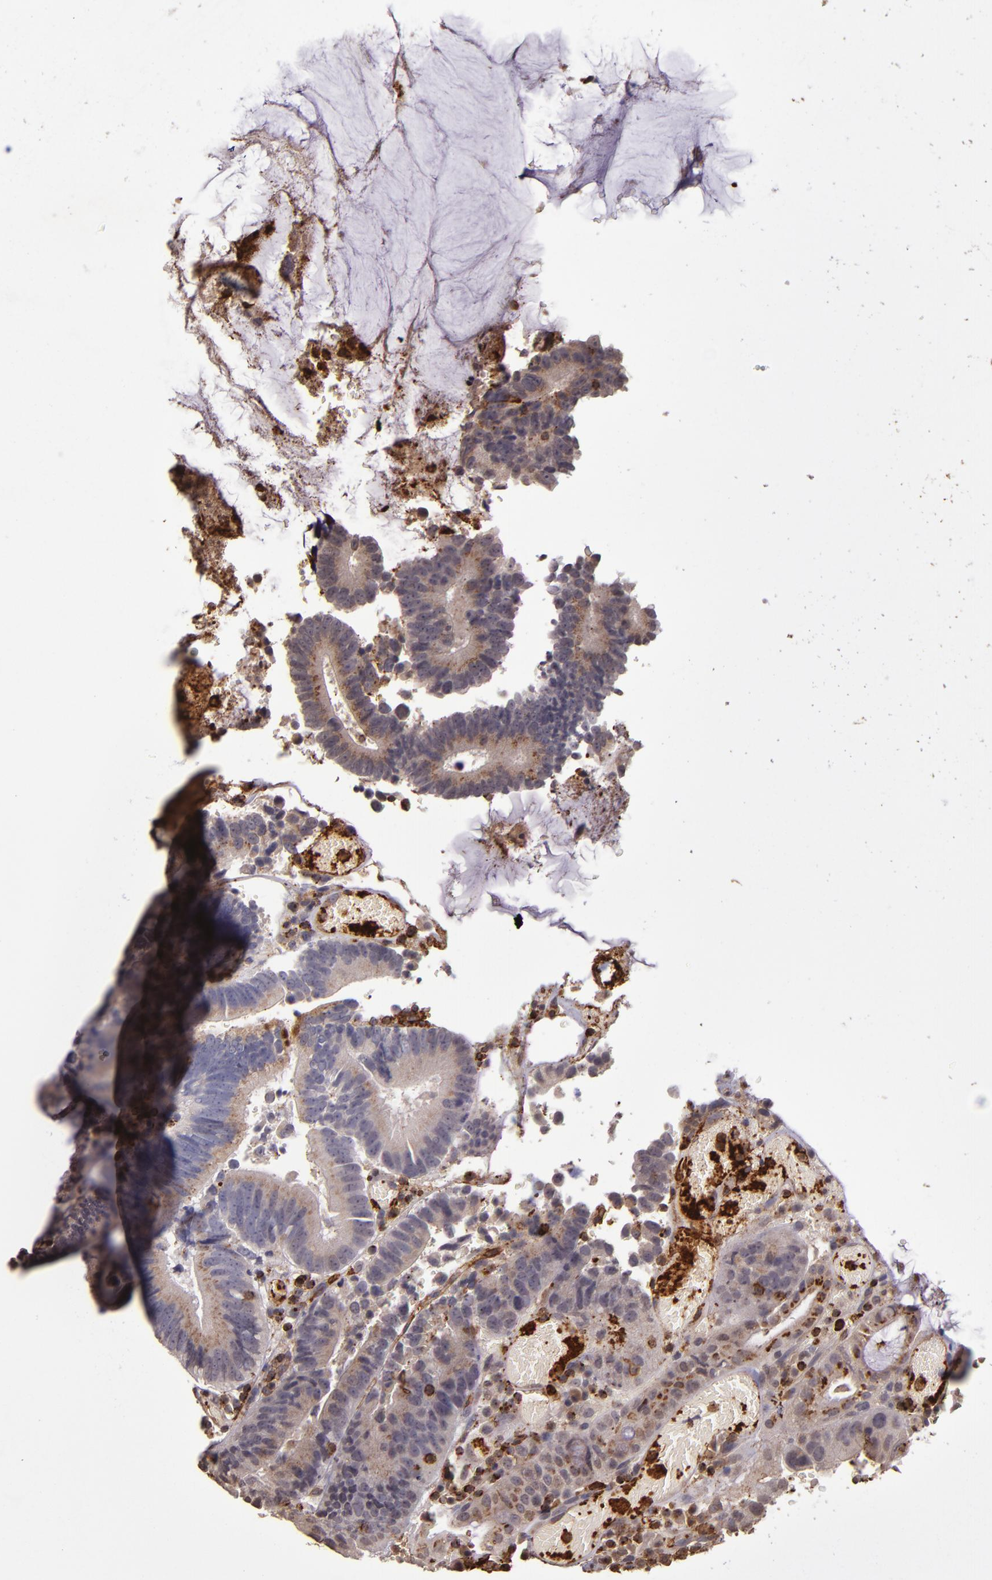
{"staining": {"intensity": "moderate", "quantity": ">75%", "location": "cytoplasmic/membranous"}, "tissue": "colorectal cancer", "cell_type": "Tumor cells", "image_type": "cancer", "snomed": [{"axis": "morphology", "description": "Normal tissue, NOS"}, {"axis": "morphology", "description": "Adenocarcinoma, NOS"}, {"axis": "topography", "description": "Colon"}], "caption": "Immunohistochemical staining of human colorectal cancer demonstrates moderate cytoplasmic/membranous protein staining in about >75% of tumor cells.", "gene": "SLC2A3", "patient": {"sex": "female", "age": 78}}